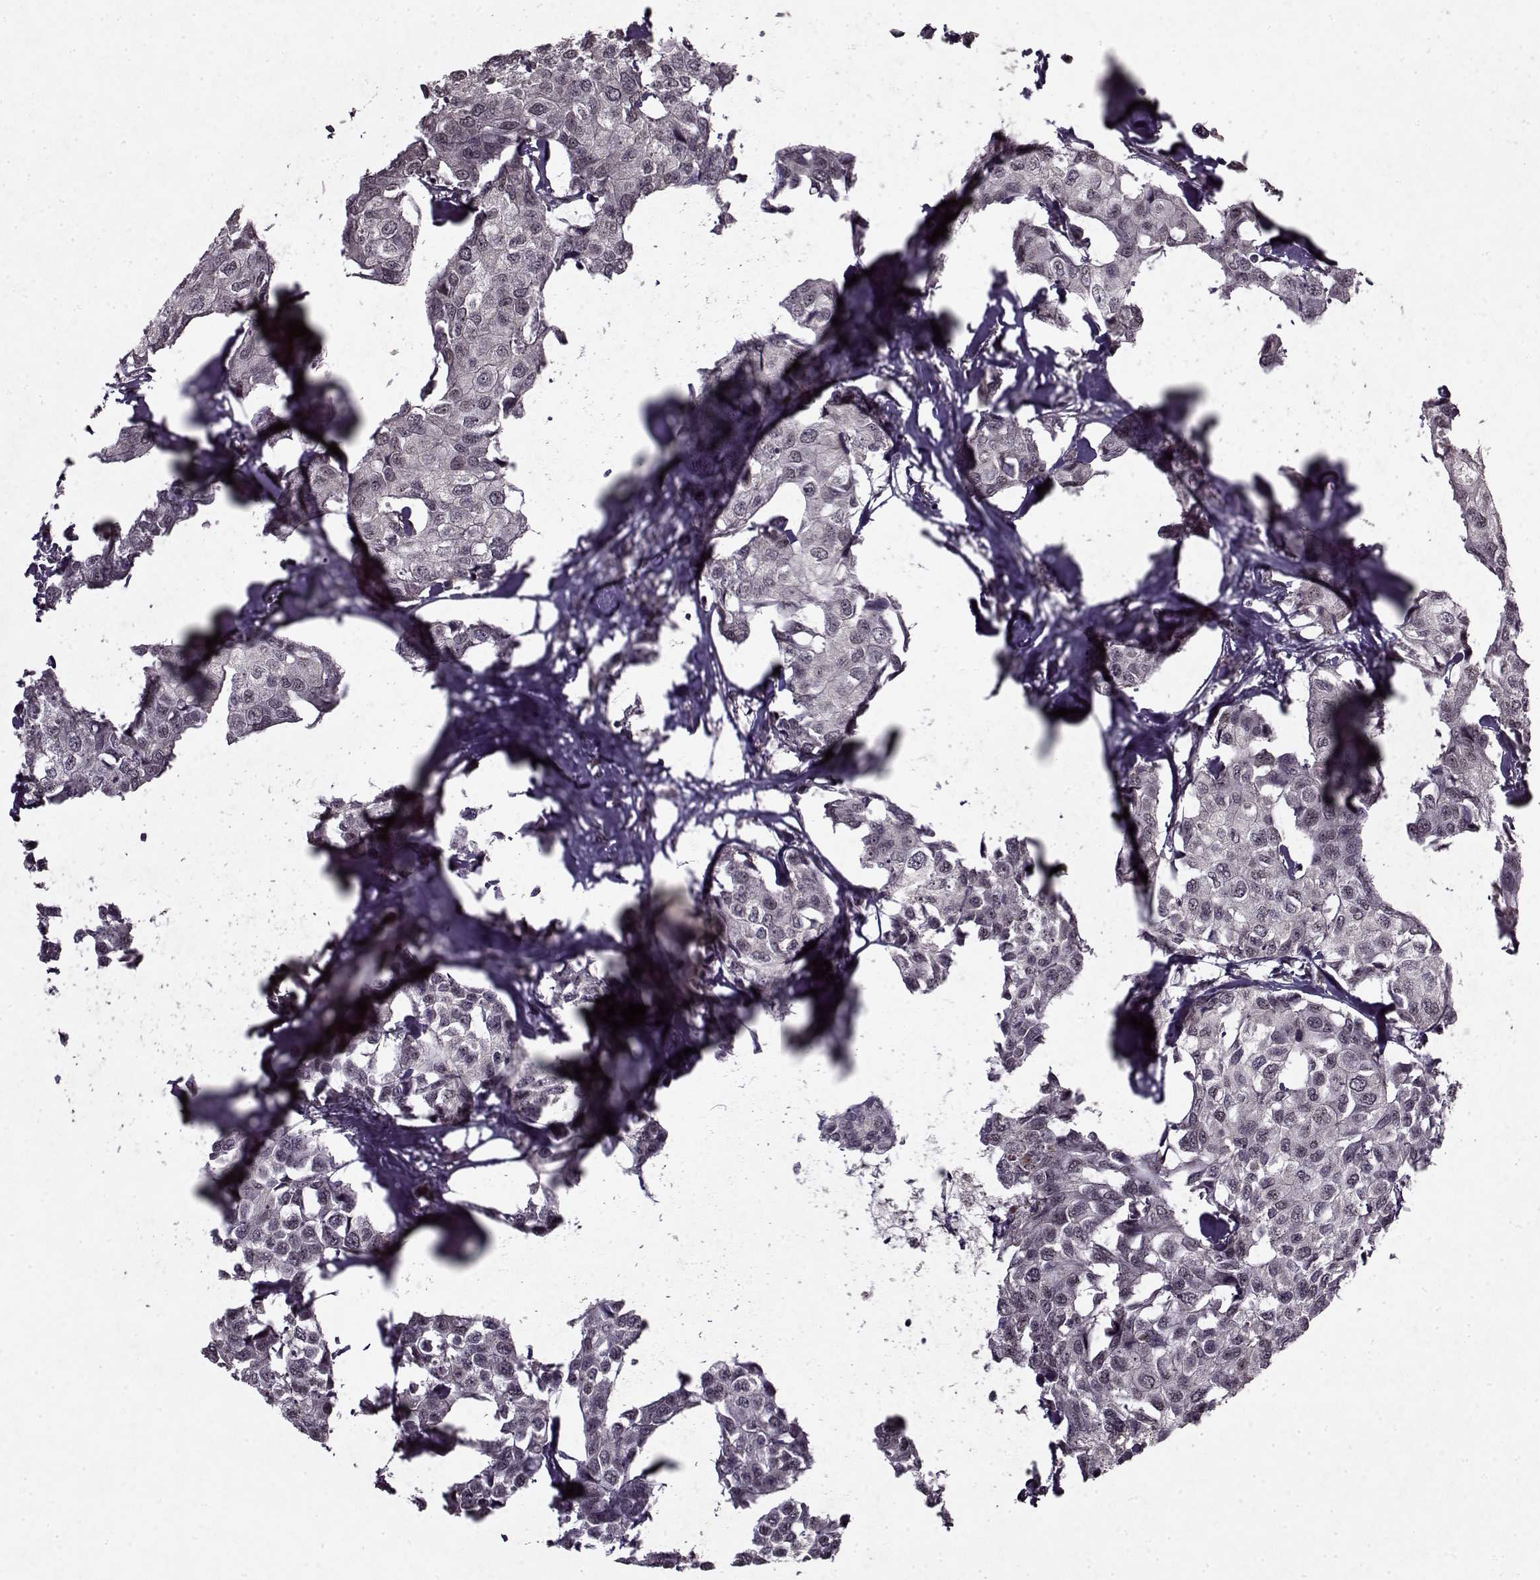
{"staining": {"intensity": "negative", "quantity": "none", "location": "none"}, "tissue": "breast cancer", "cell_type": "Tumor cells", "image_type": "cancer", "snomed": [{"axis": "morphology", "description": "Duct carcinoma"}, {"axis": "topography", "description": "Breast"}], "caption": "Micrograph shows no significant protein expression in tumor cells of breast cancer.", "gene": "PSMA7", "patient": {"sex": "female", "age": 80}}